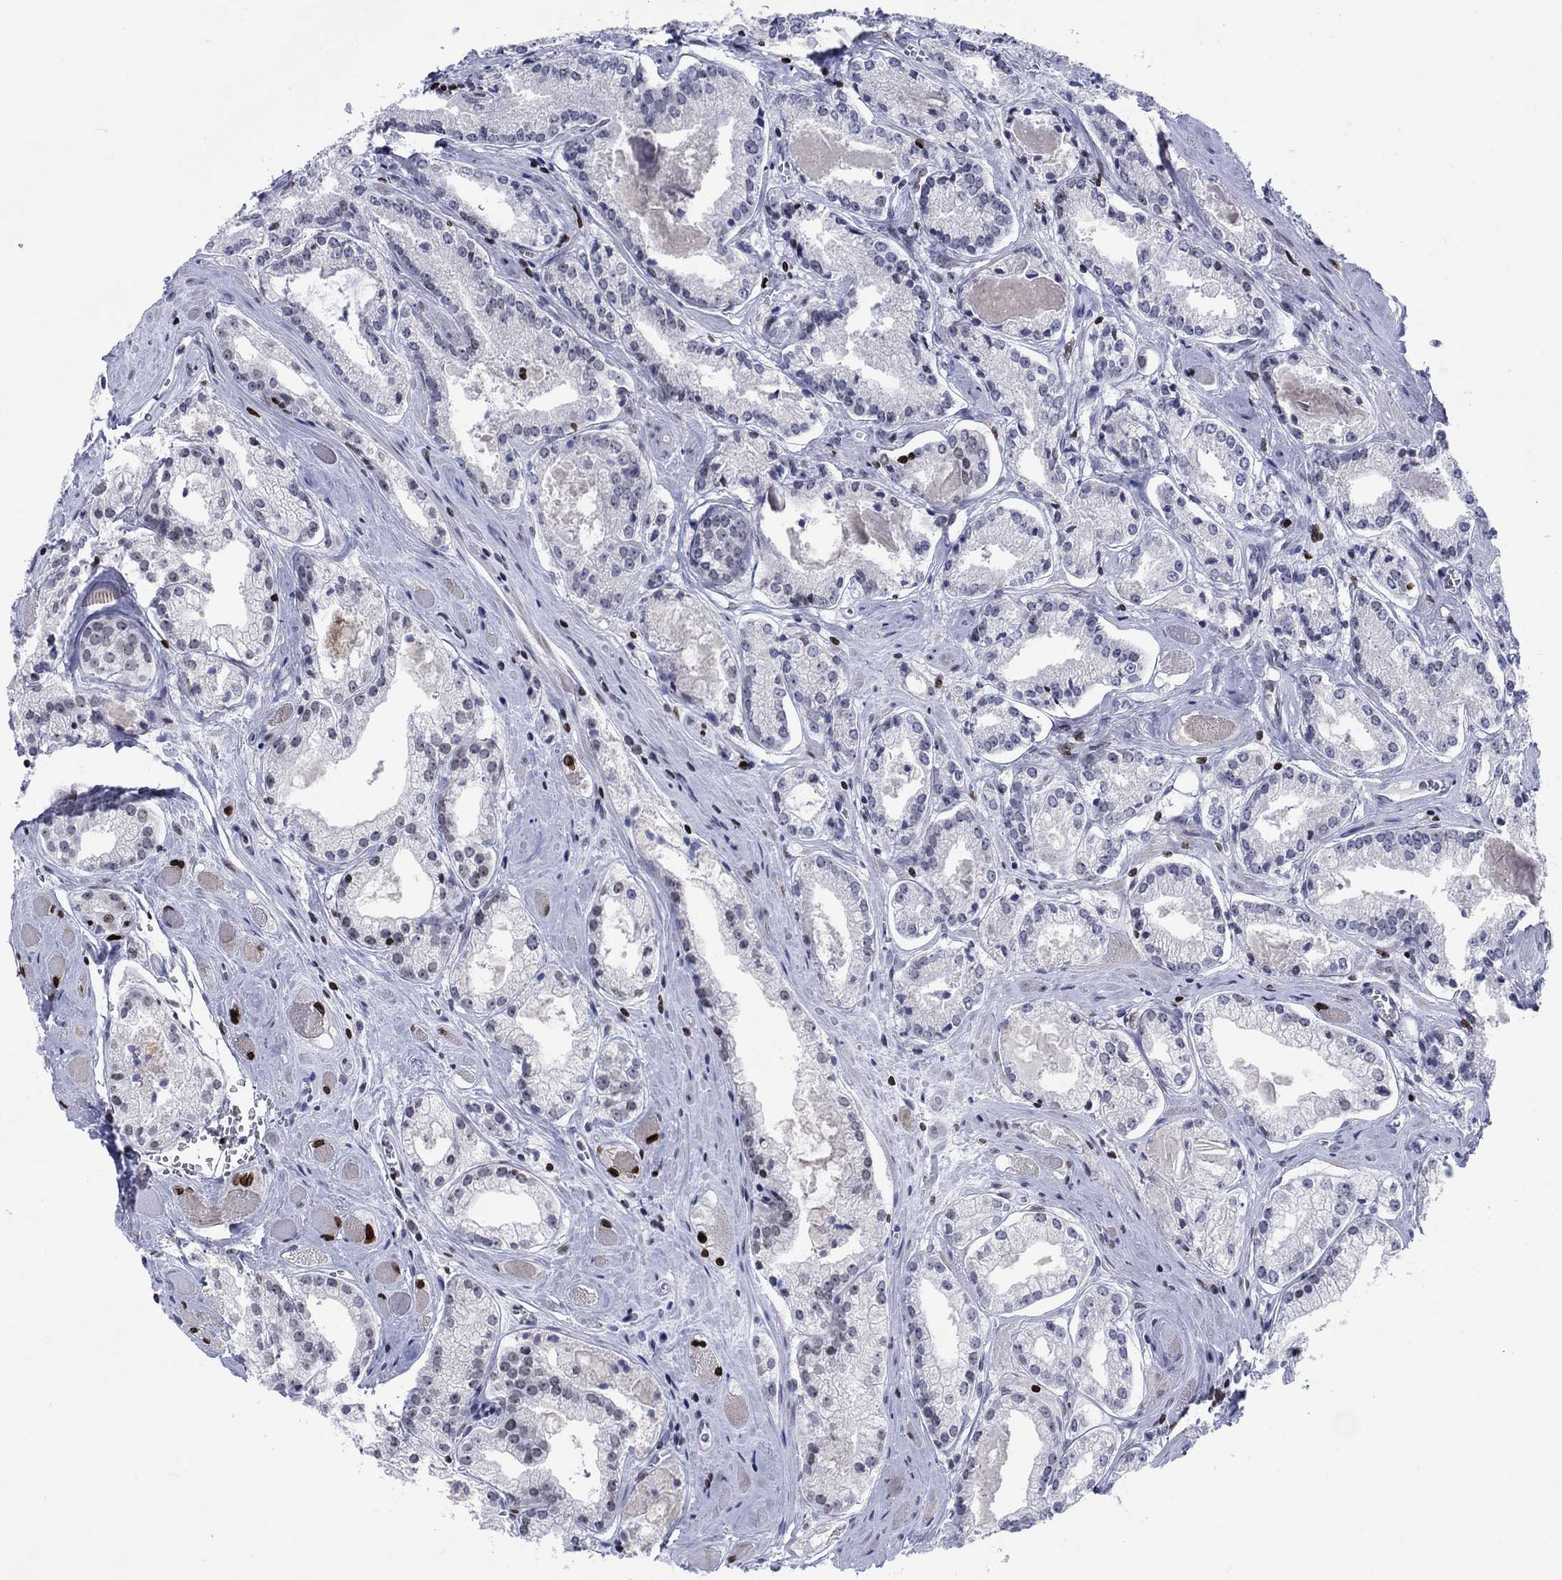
{"staining": {"intensity": "negative", "quantity": "none", "location": "none"}, "tissue": "prostate cancer", "cell_type": "Tumor cells", "image_type": "cancer", "snomed": [{"axis": "morphology", "description": "Adenocarcinoma, NOS"}, {"axis": "topography", "description": "Prostate"}], "caption": "IHC of human prostate cancer displays no staining in tumor cells.", "gene": "HMGA1", "patient": {"sex": "male", "age": 72}}